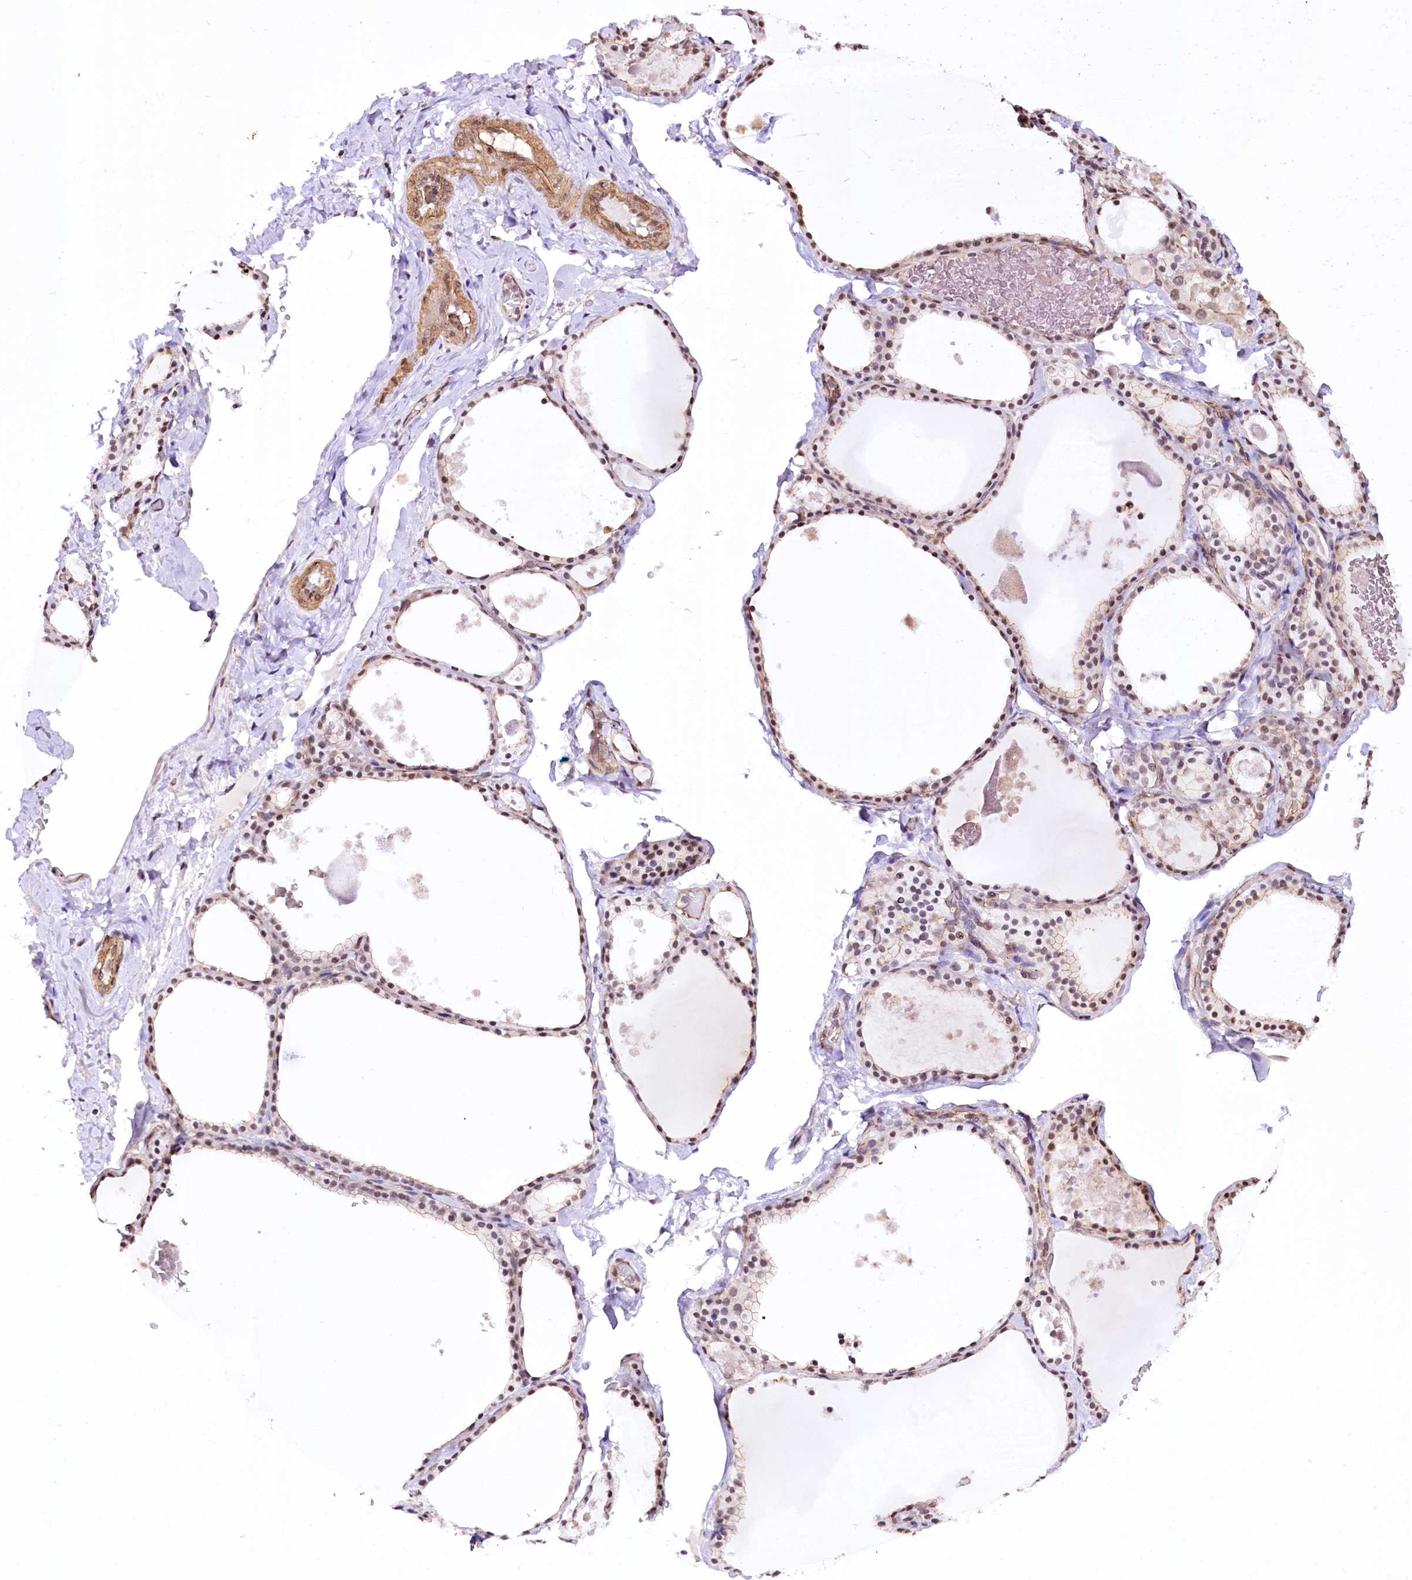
{"staining": {"intensity": "moderate", "quantity": ">75%", "location": "nuclear"}, "tissue": "thyroid gland", "cell_type": "Glandular cells", "image_type": "normal", "snomed": [{"axis": "morphology", "description": "Normal tissue, NOS"}, {"axis": "topography", "description": "Thyroid gland"}], "caption": "IHC (DAB) staining of benign thyroid gland exhibits moderate nuclear protein positivity in about >75% of glandular cells. The protein of interest is shown in brown color, while the nuclei are stained blue.", "gene": "ST7", "patient": {"sex": "male", "age": 56}}